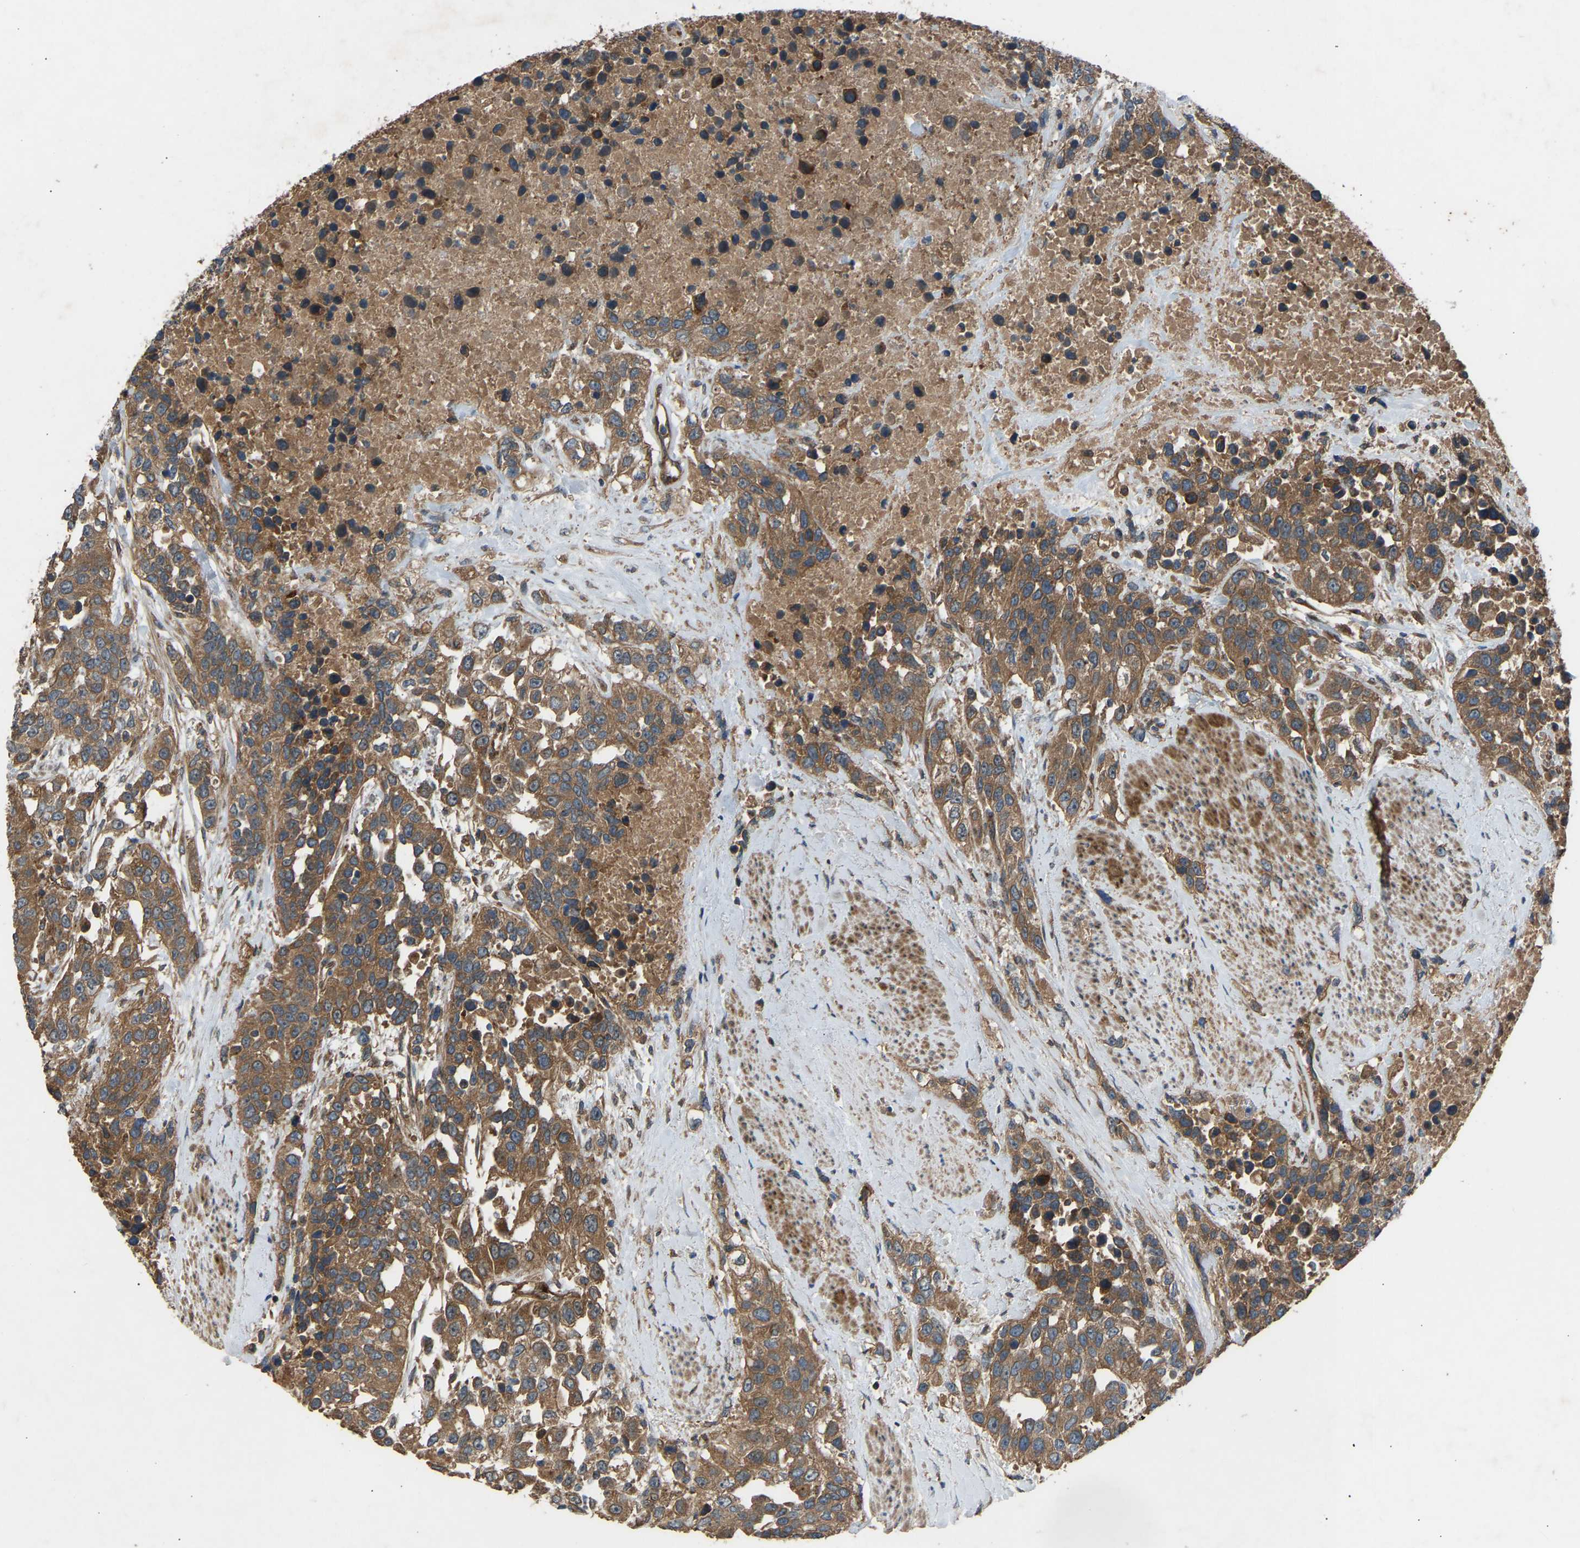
{"staining": {"intensity": "moderate", "quantity": ">75%", "location": "cytoplasmic/membranous"}, "tissue": "urothelial cancer", "cell_type": "Tumor cells", "image_type": "cancer", "snomed": [{"axis": "morphology", "description": "Urothelial carcinoma, High grade"}, {"axis": "topography", "description": "Urinary bladder"}], "caption": "High-magnification brightfield microscopy of urothelial cancer stained with DAB (brown) and counterstained with hematoxylin (blue). tumor cells exhibit moderate cytoplasmic/membranous positivity is appreciated in approximately>75% of cells. The protein is stained brown, and the nuclei are stained in blue (DAB (3,3'-diaminobenzidine) IHC with brightfield microscopy, high magnification).", "gene": "GAS2L1", "patient": {"sex": "female", "age": 80}}